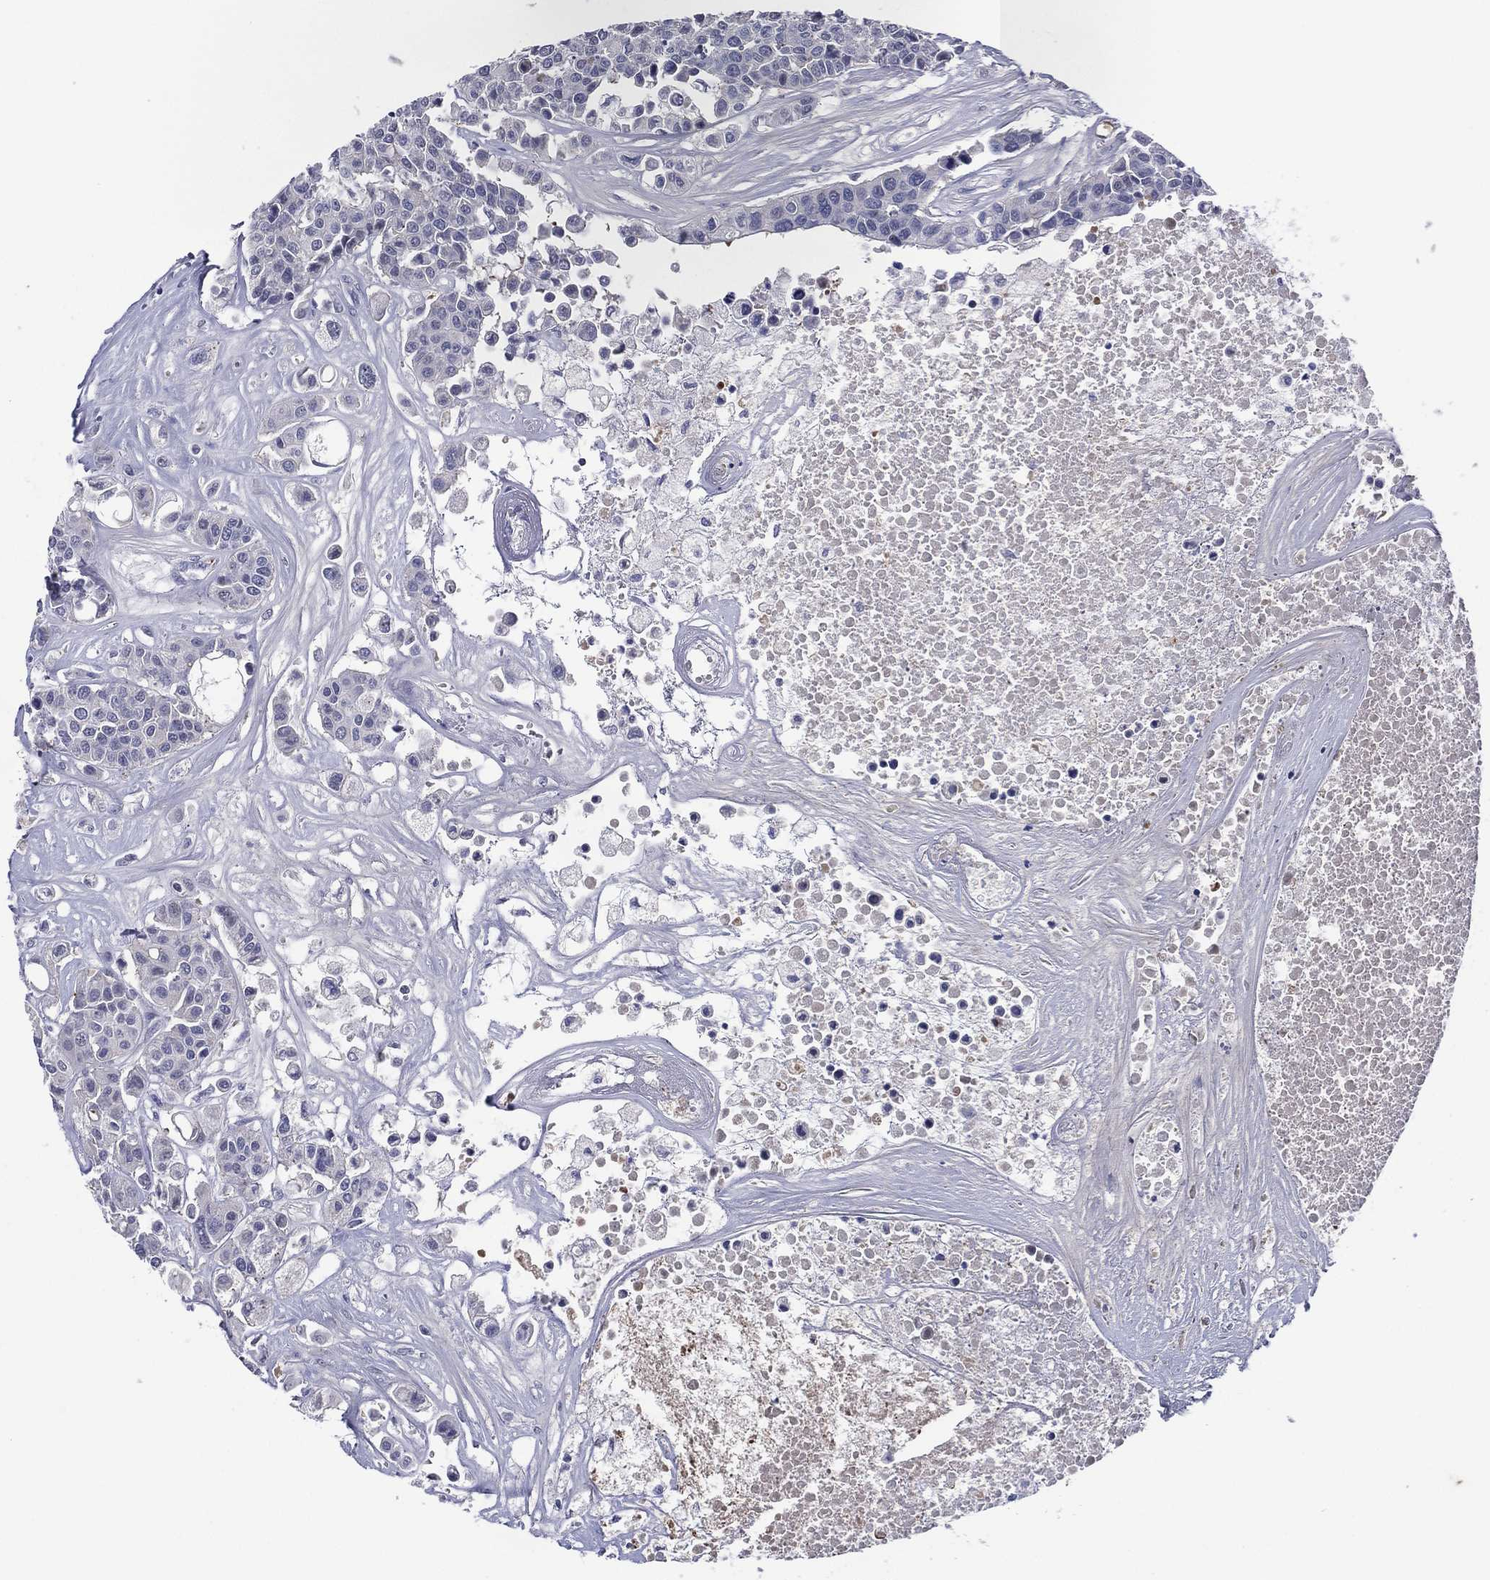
{"staining": {"intensity": "negative", "quantity": "none", "location": "none"}, "tissue": "carcinoid", "cell_type": "Tumor cells", "image_type": "cancer", "snomed": [{"axis": "morphology", "description": "Carcinoid, malignant, NOS"}, {"axis": "topography", "description": "Colon"}], "caption": "Immunohistochemistry (IHC) photomicrograph of malignant carcinoid stained for a protein (brown), which exhibits no staining in tumor cells. (DAB immunohistochemistry (IHC) visualized using brightfield microscopy, high magnification).", "gene": "TRIM31", "patient": {"sex": "male", "age": 81}}